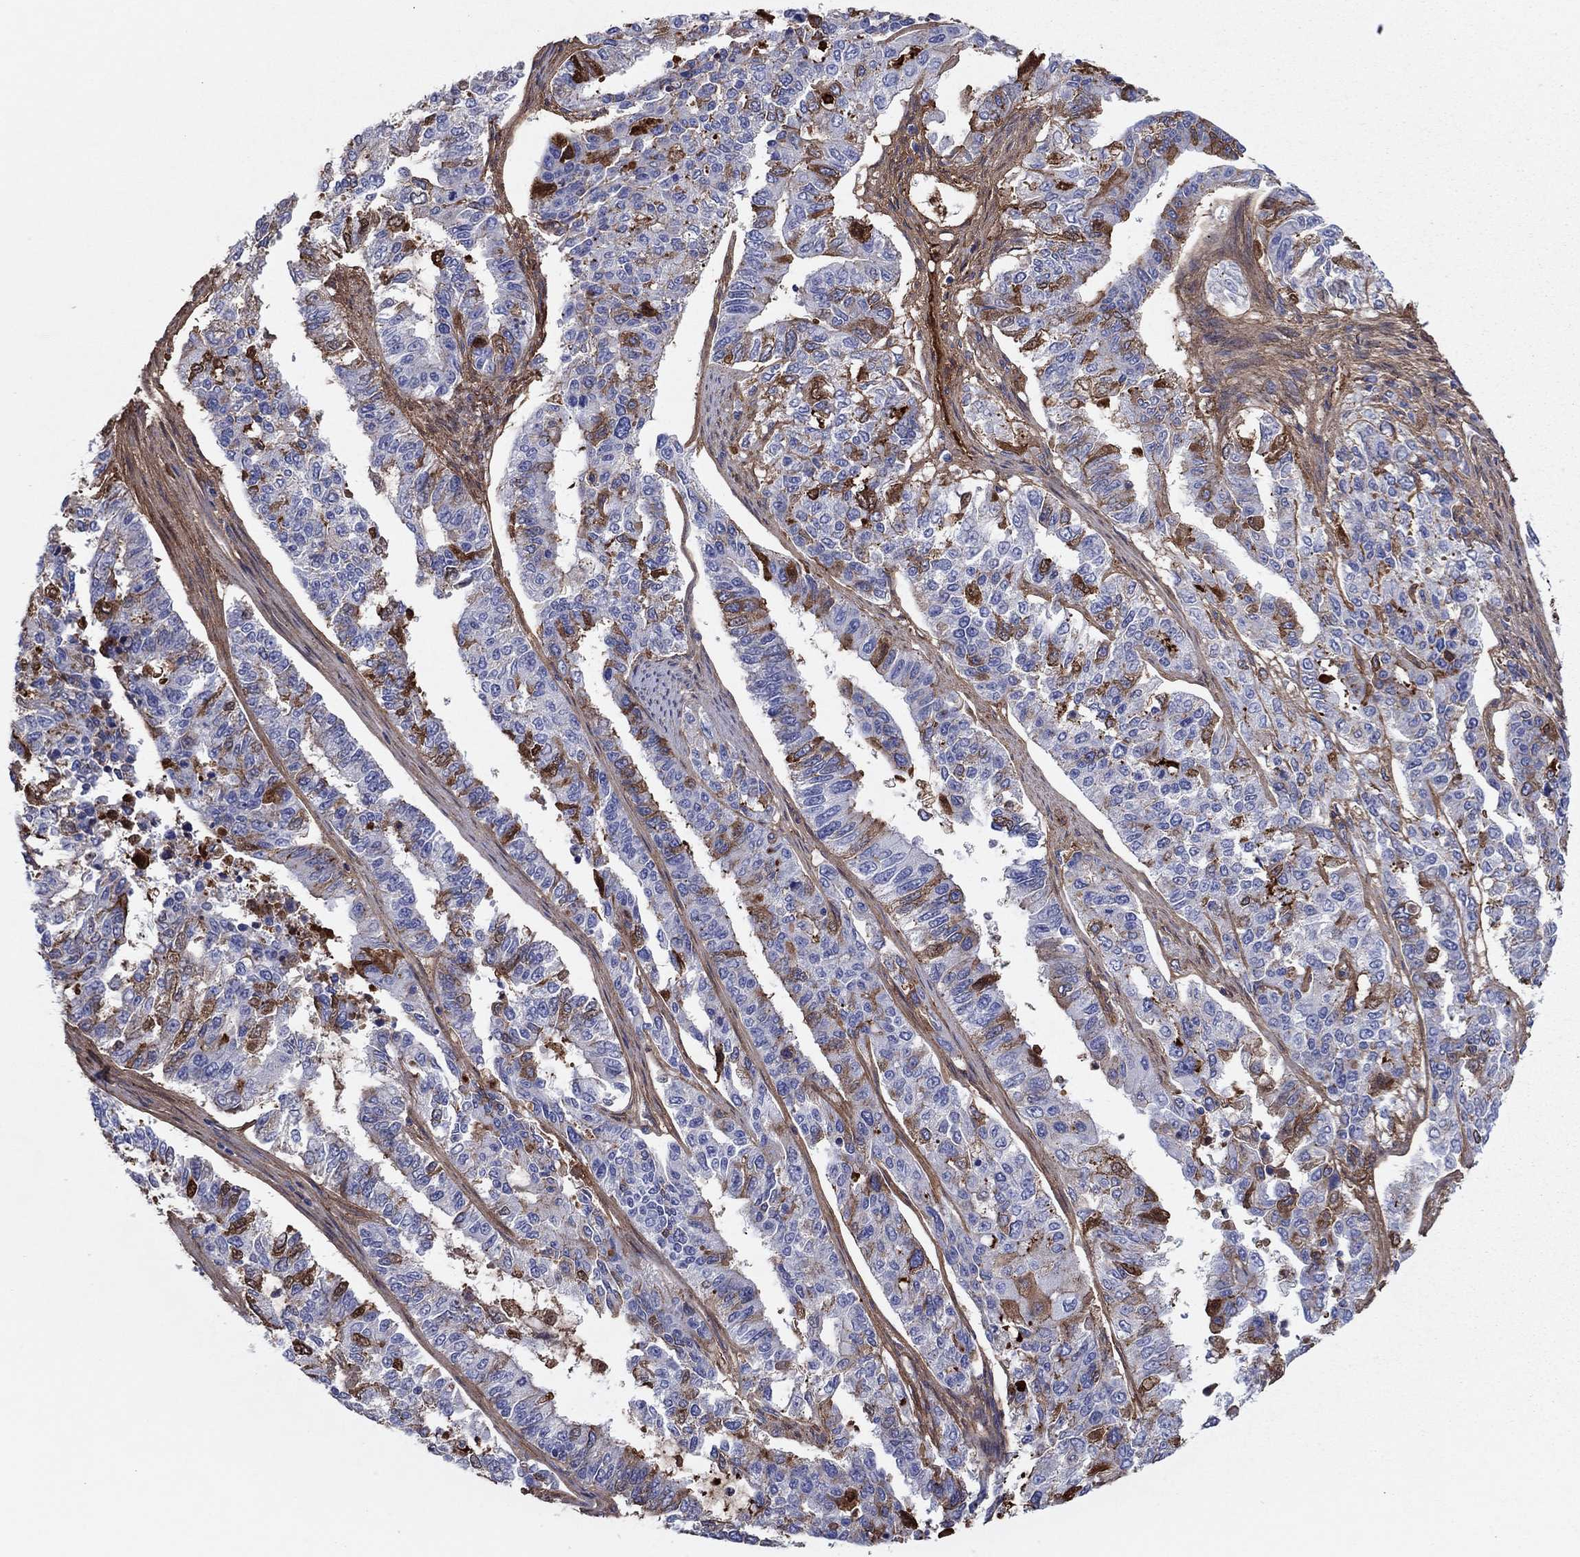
{"staining": {"intensity": "moderate", "quantity": "25%-75%", "location": "cytoplasmic/membranous"}, "tissue": "endometrial cancer", "cell_type": "Tumor cells", "image_type": "cancer", "snomed": [{"axis": "morphology", "description": "Adenocarcinoma, NOS"}, {"axis": "topography", "description": "Uterus"}], "caption": "Protein analysis of endometrial cancer tissue shows moderate cytoplasmic/membranous staining in about 25%-75% of tumor cells.", "gene": "HPX", "patient": {"sex": "female", "age": 59}}